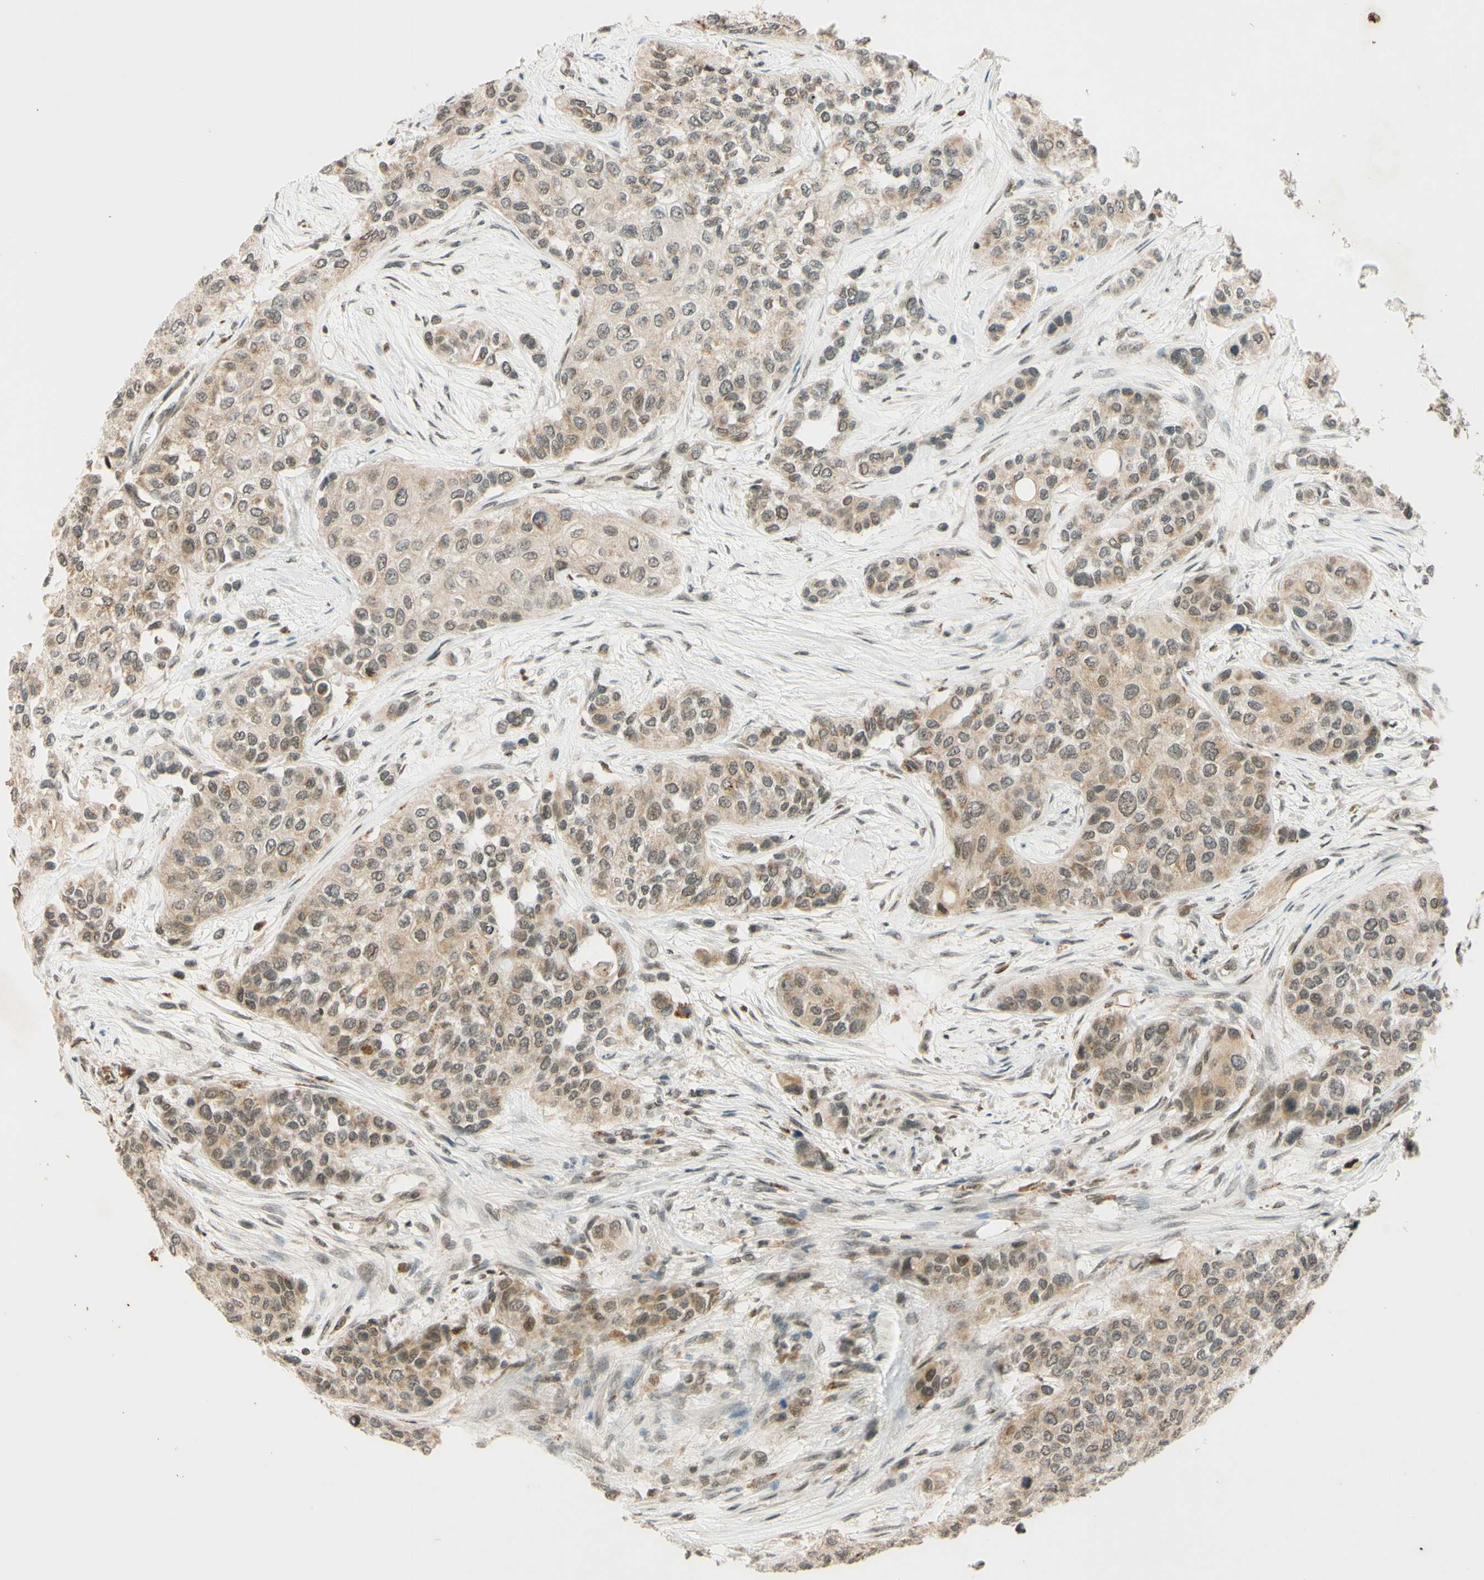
{"staining": {"intensity": "weak", "quantity": "25%-75%", "location": "cytoplasmic/membranous,nuclear"}, "tissue": "urothelial cancer", "cell_type": "Tumor cells", "image_type": "cancer", "snomed": [{"axis": "morphology", "description": "Urothelial carcinoma, High grade"}, {"axis": "topography", "description": "Urinary bladder"}], "caption": "Immunohistochemical staining of urothelial cancer exhibits low levels of weak cytoplasmic/membranous and nuclear positivity in about 25%-75% of tumor cells.", "gene": "SMARCB1", "patient": {"sex": "female", "age": 56}}